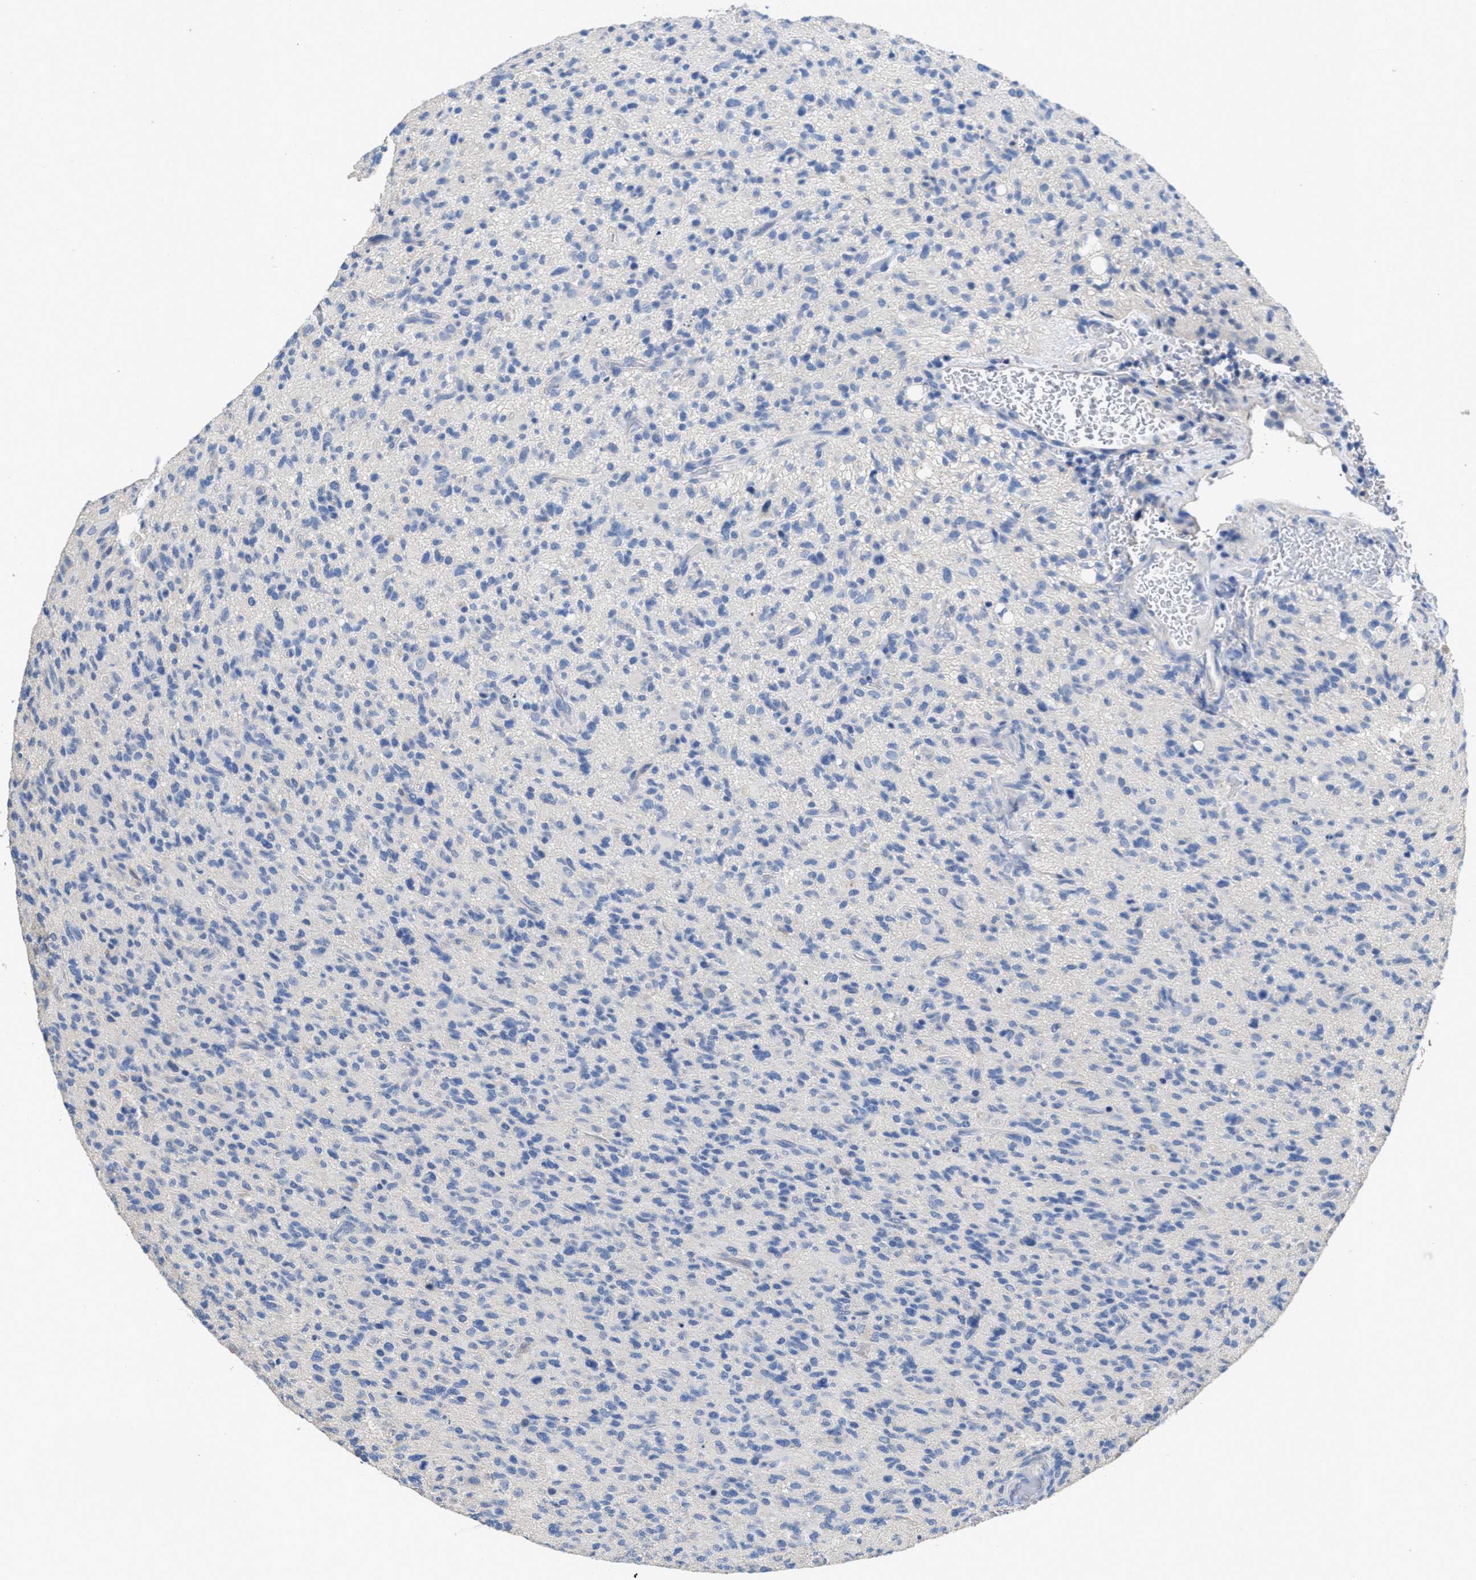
{"staining": {"intensity": "negative", "quantity": "none", "location": "none"}, "tissue": "glioma", "cell_type": "Tumor cells", "image_type": "cancer", "snomed": [{"axis": "morphology", "description": "Glioma, malignant, High grade"}, {"axis": "topography", "description": "Brain"}], "caption": "Immunohistochemistry image of high-grade glioma (malignant) stained for a protein (brown), which shows no expression in tumor cells.", "gene": "CA9", "patient": {"sex": "male", "age": 71}}